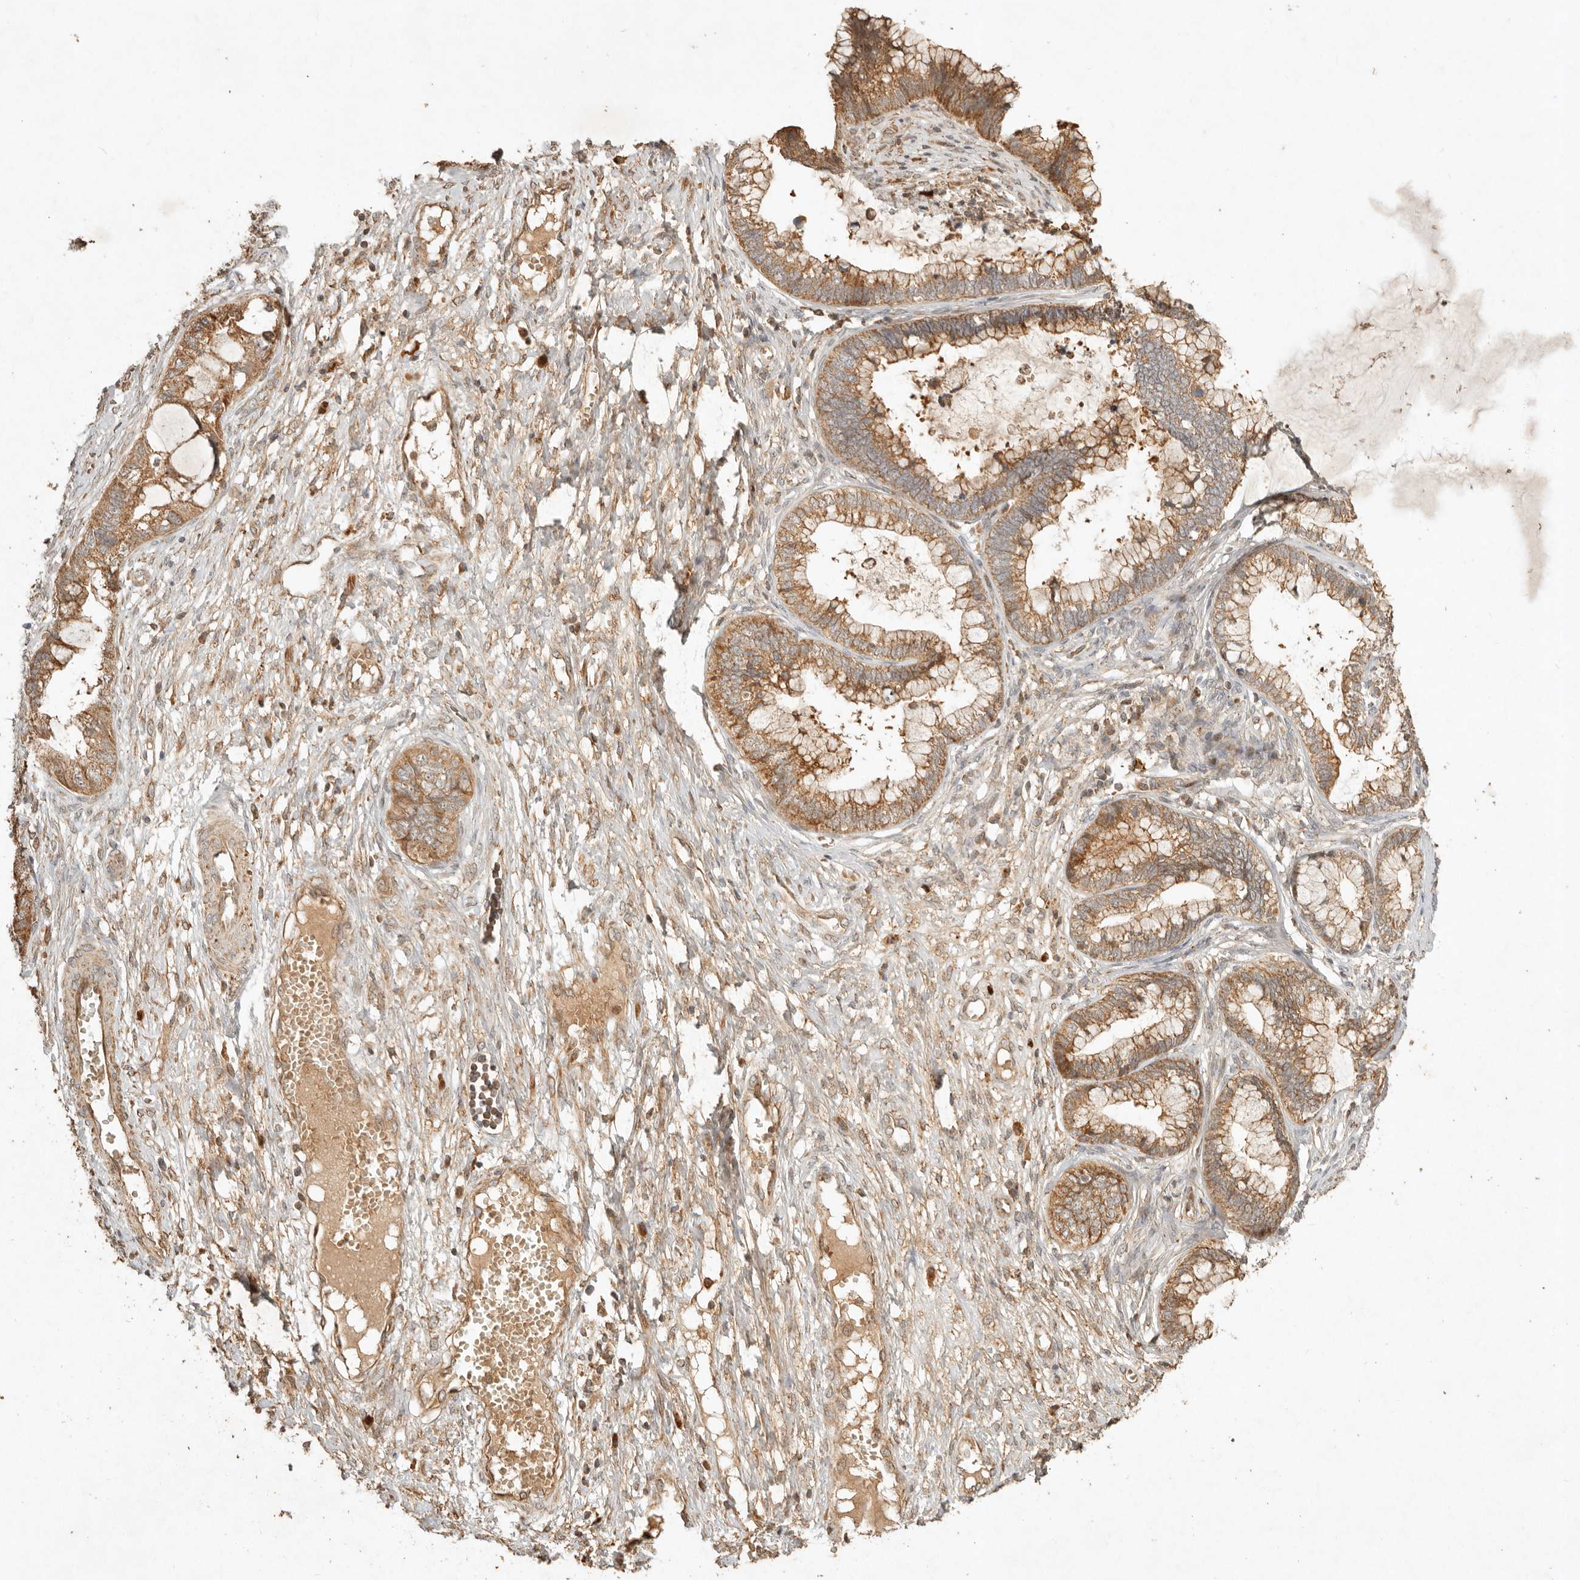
{"staining": {"intensity": "moderate", "quantity": ">75%", "location": "cytoplasmic/membranous"}, "tissue": "cervical cancer", "cell_type": "Tumor cells", "image_type": "cancer", "snomed": [{"axis": "morphology", "description": "Adenocarcinoma, NOS"}, {"axis": "topography", "description": "Cervix"}], "caption": "Cervical adenocarcinoma was stained to show a protein in brown. There is medium levels of moderate cytoplasmic/membranous expression in approximately >75% of tumor cells.", "gene": "CLEC4C", "patient": {"sex": "female", "age": 44}}